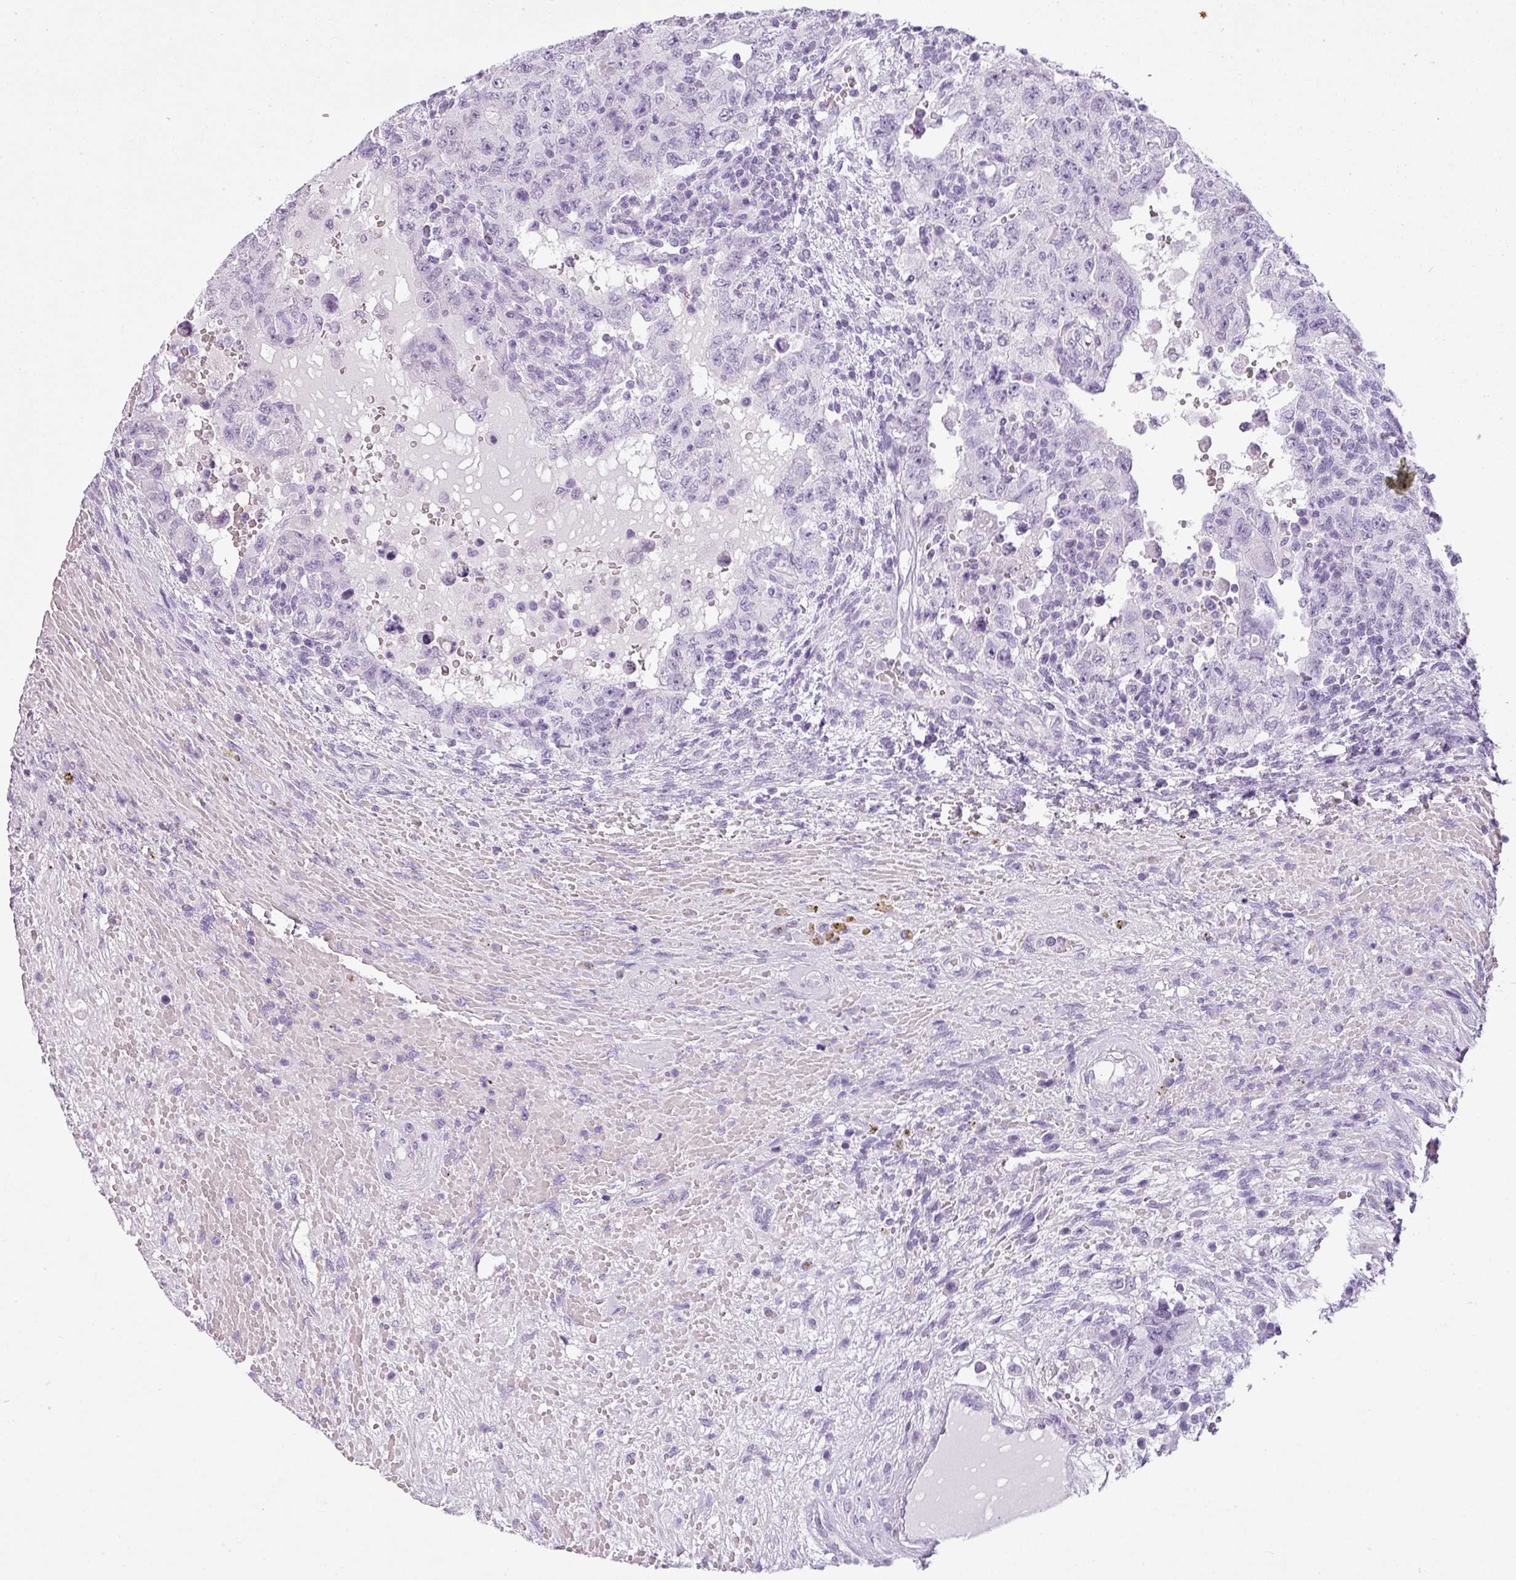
{"staining": {"intensity": "negative", "quantity": "none", "location": "none"}, "tissue": "testis cancer", "cell_type": "Tumor cells", "image_type": "cancer", "snomed": [{"axis": "morphology", "description": "Carcinoma, Embryonal, NOS"}, {"axis": "topography", "description": "Testis"}], "caption": "High magnification brightfield microscopy of testis cancer (embryonal carcinoma) stained with DAB (3,3'-diaminobenzidine) (brown) and counterstained with hematoxylin (blue): tumor cells show no significant expression. Brightfield microscopy of immunohistochemistry stained with DAB (3,3'-diaminobenzidine) (brown) and hematoxylin (blue), captured at high magnification.", "gene": "CDH16", "patient": {"sex": "male", "age": 26}}